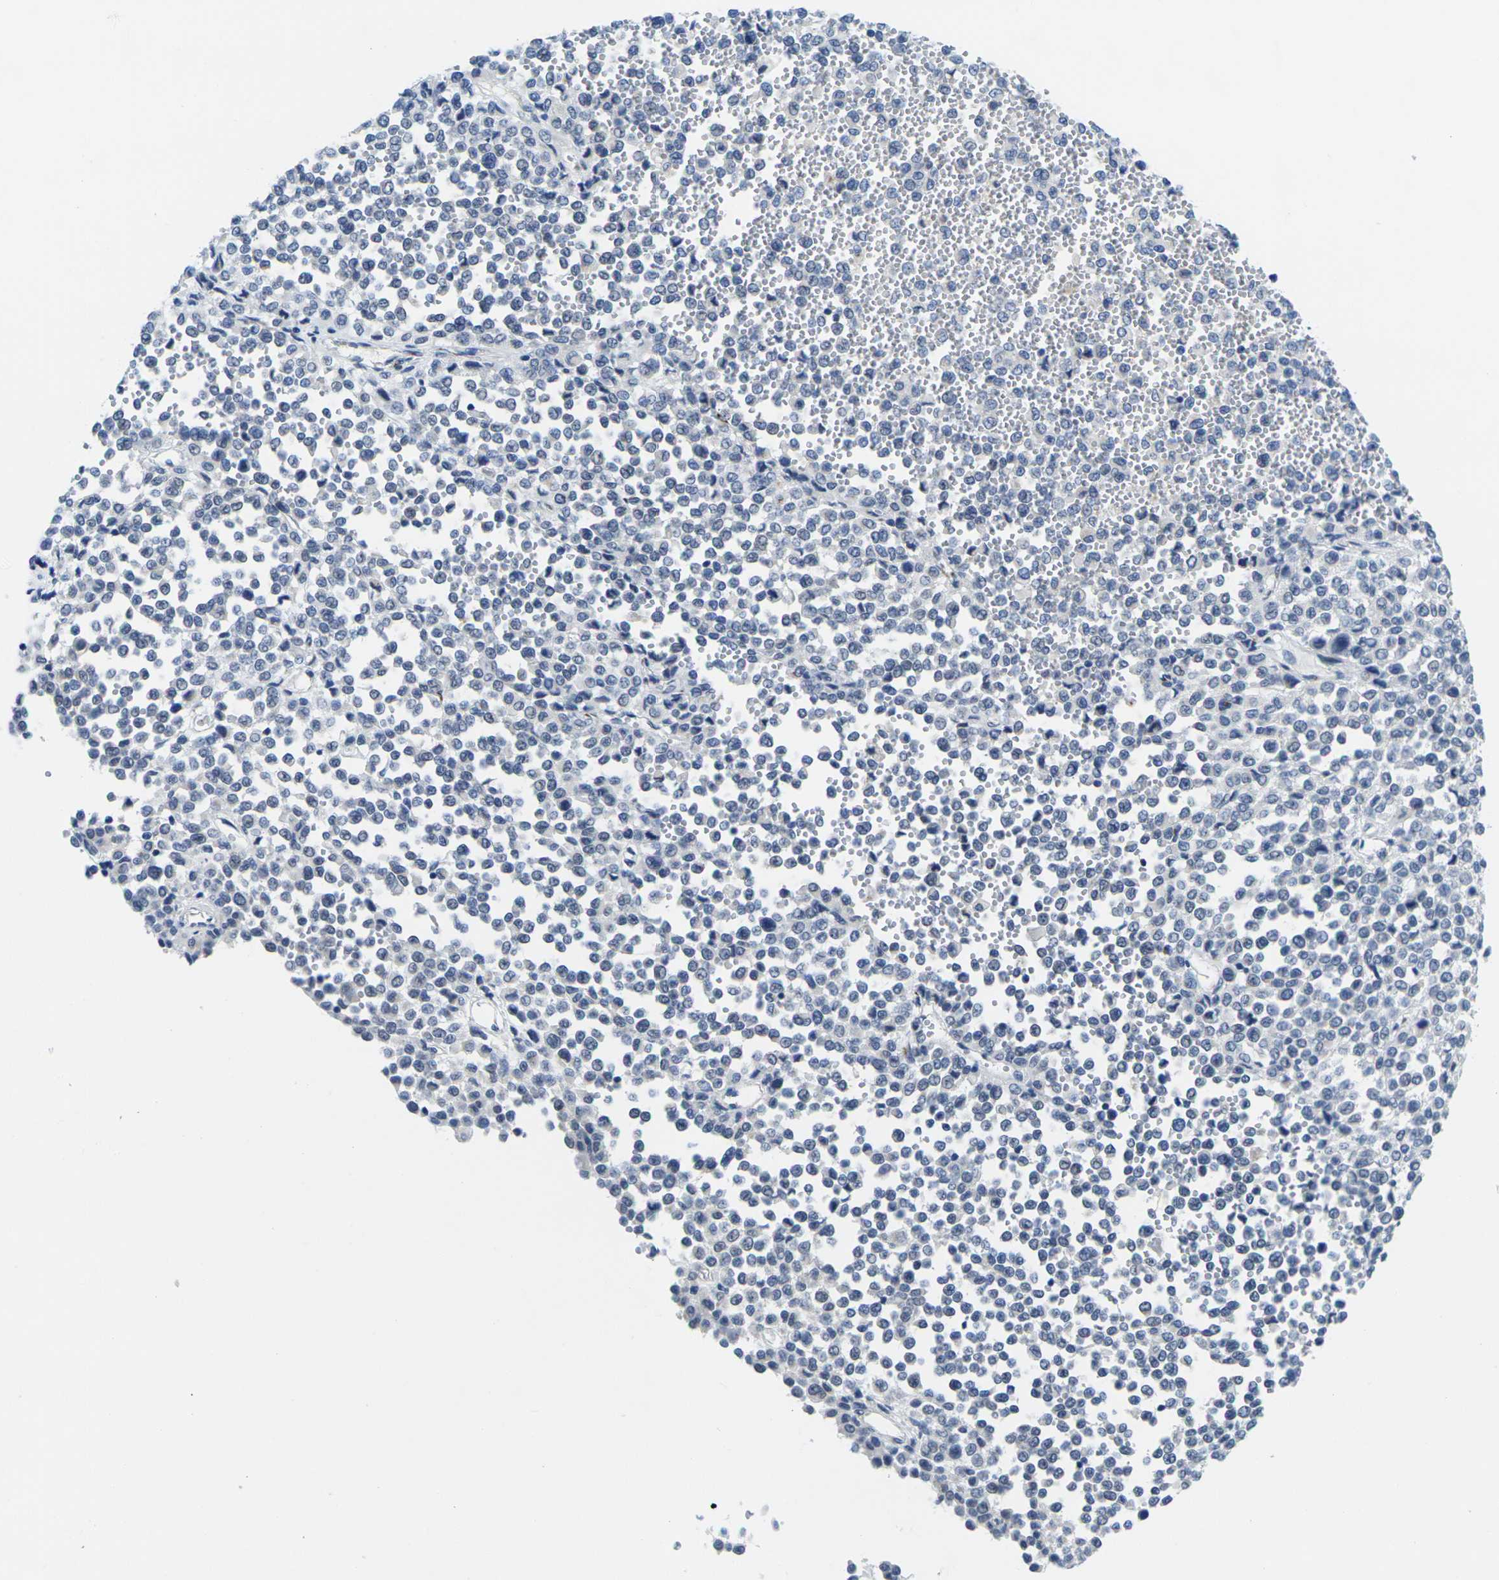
{"staining": {"intensity": "negative", "quantity": "none", "location": "none"}, "tissue": "melanoma", "cell_type": "Tumor cells", "image_type": "cancer", "snomed": [{"axis": "morphology", "description": "Malignant melanoma, Metastatic site"}, {"axis": "topography", "description": "Pancreas"}], "caption": "High power microscopy micrograph of an IHC image of malignant melanoma (metastatic site), revealing no significant expression in tumor cells.", "gene": "CRK", "patient": {"sex": "female", "age": 30}}